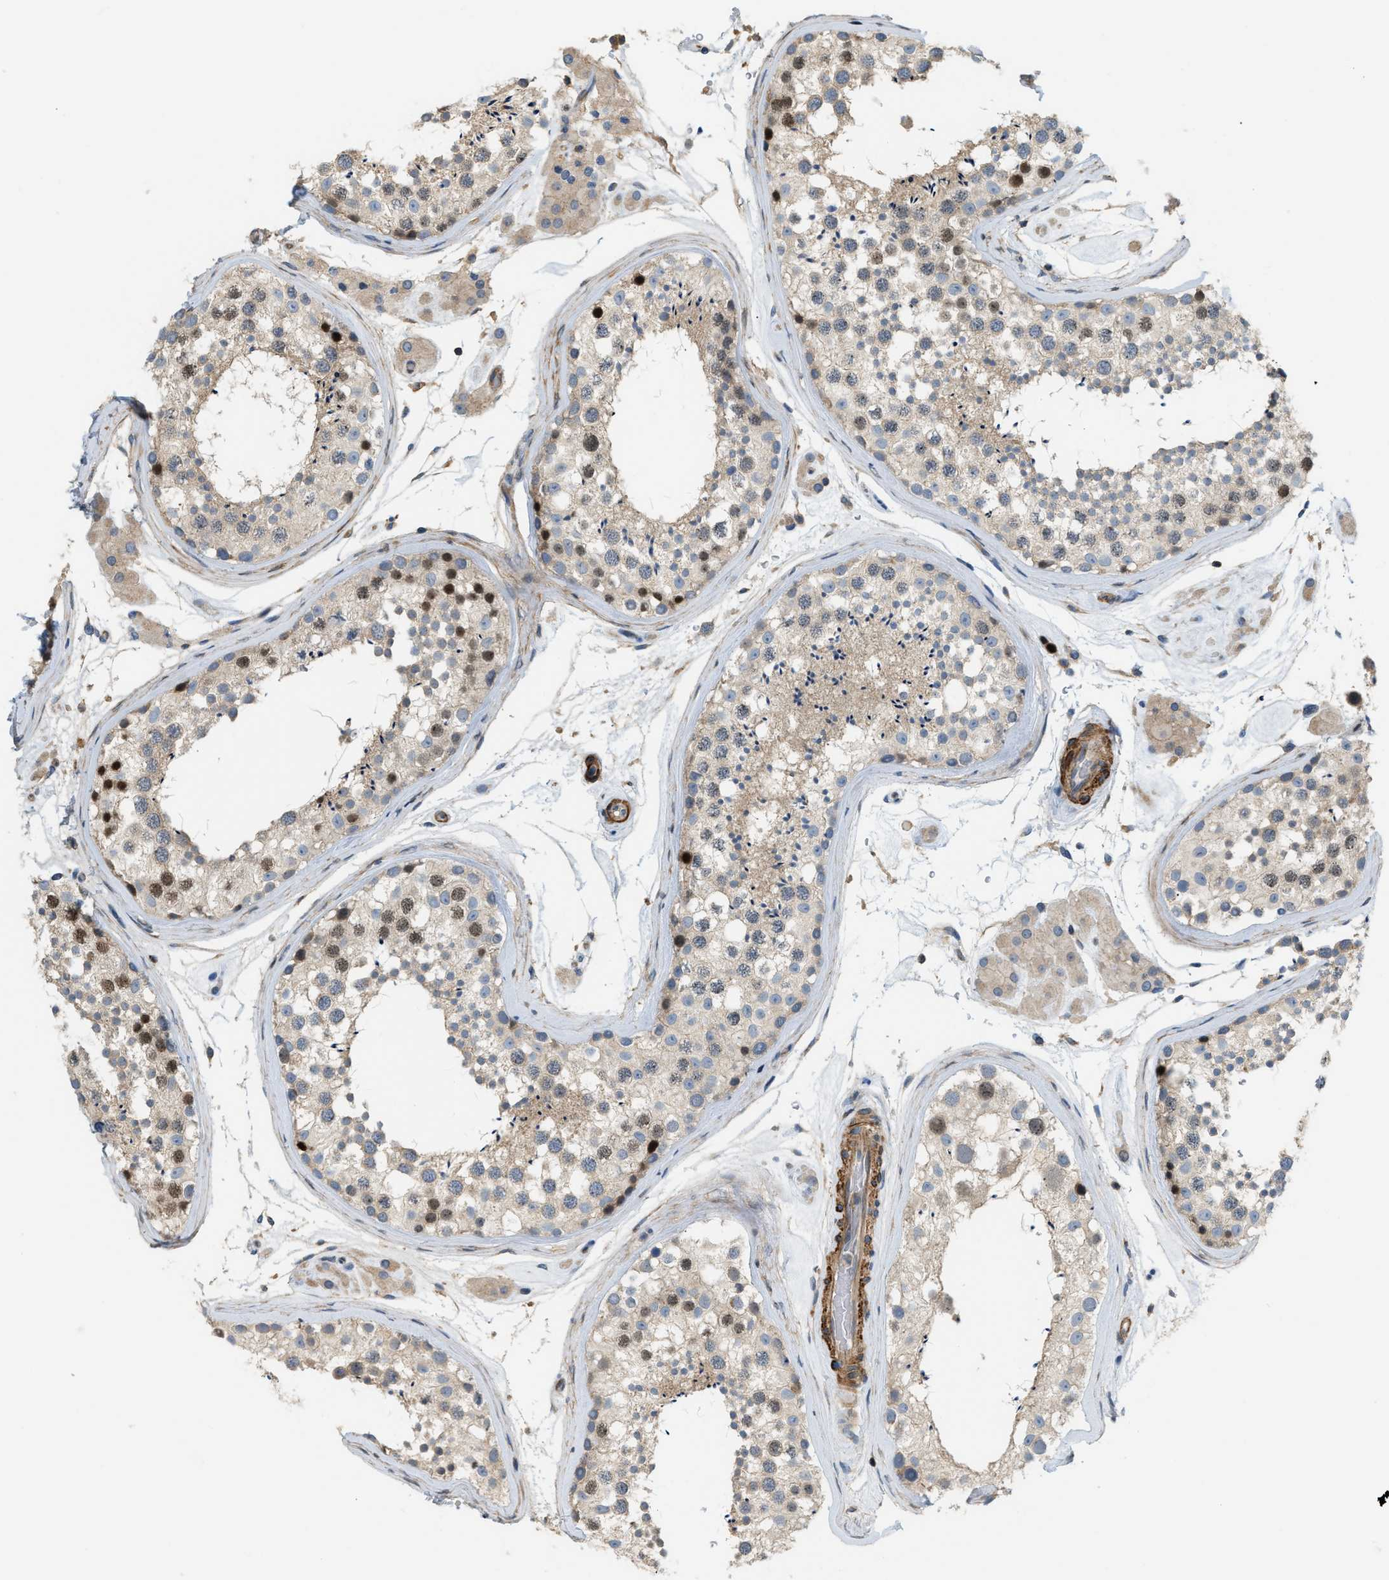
{"staining": {"intensity": "strong", "quantity": "25%-75%", "location": "cytoplasmic/membranous,nuclear"}, "tissue": "testis", "cell_type": "Cells in seminiferous ducts", "image_type": "normal", "snomed": [{"axis": "morphology", "description": "Normal tissue, NOS"}, {"axis": "topography", "description": "Testis"}], "caption": "Immunohistochemical staining of unremarkable human testis shows strong cytoplasmic/membranous,nuclear protein positivity in approximately 25%-75% of cells in seminiferous ducts. The staining was performed using DAB, with brown indicating positive protein expression. Nuclei are stained blue with hematoxylin.", "gene": "BTN3A2", "patient": {"sex": "male", "age": 46}}